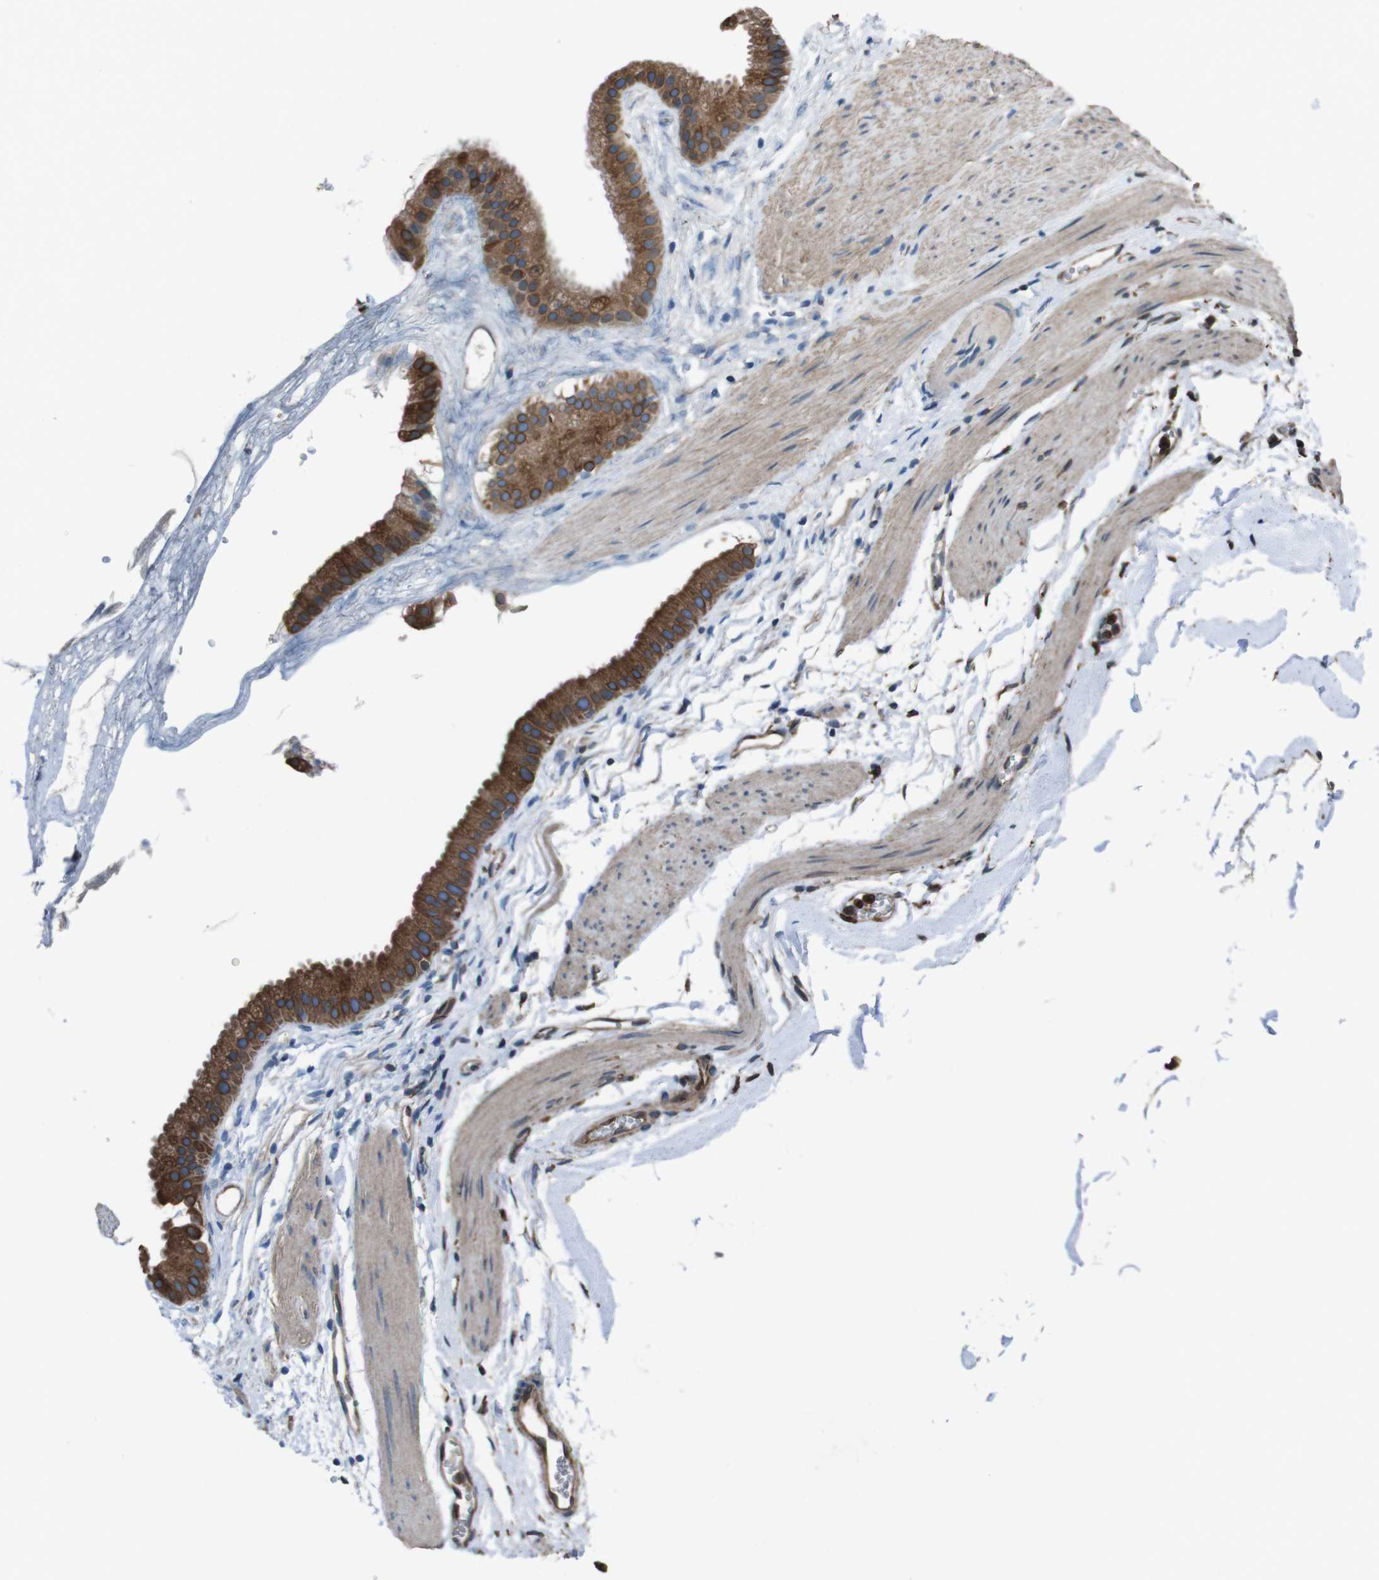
{"staining": {"intensity": "moderate", "quantity": ">75%", "location": "cytoplasmic/membranous,nuclear"}, "tissue": "gallbladder", "cell_type": "Glandular cells", "image_type": "normal", "snomed": [{"axis": "morphology", "description": "Normal tissue, NOS"}, {"axis": "topography", "description": "Gallbladder"}], "caption": "High-power microscopy captured an IHC image of normal gallbladder, revealing moderate cytoplasmic/membranous,nuclear staining in about >75% of glandular cells. Using DAB (3,3'-diaminobenzidine) (brown) and hematoxylin (blue) stains, captured at high magnification using brightfield microscopy.", "gene": "APMAP", "patient": {"sex": "female", "age": 64}}